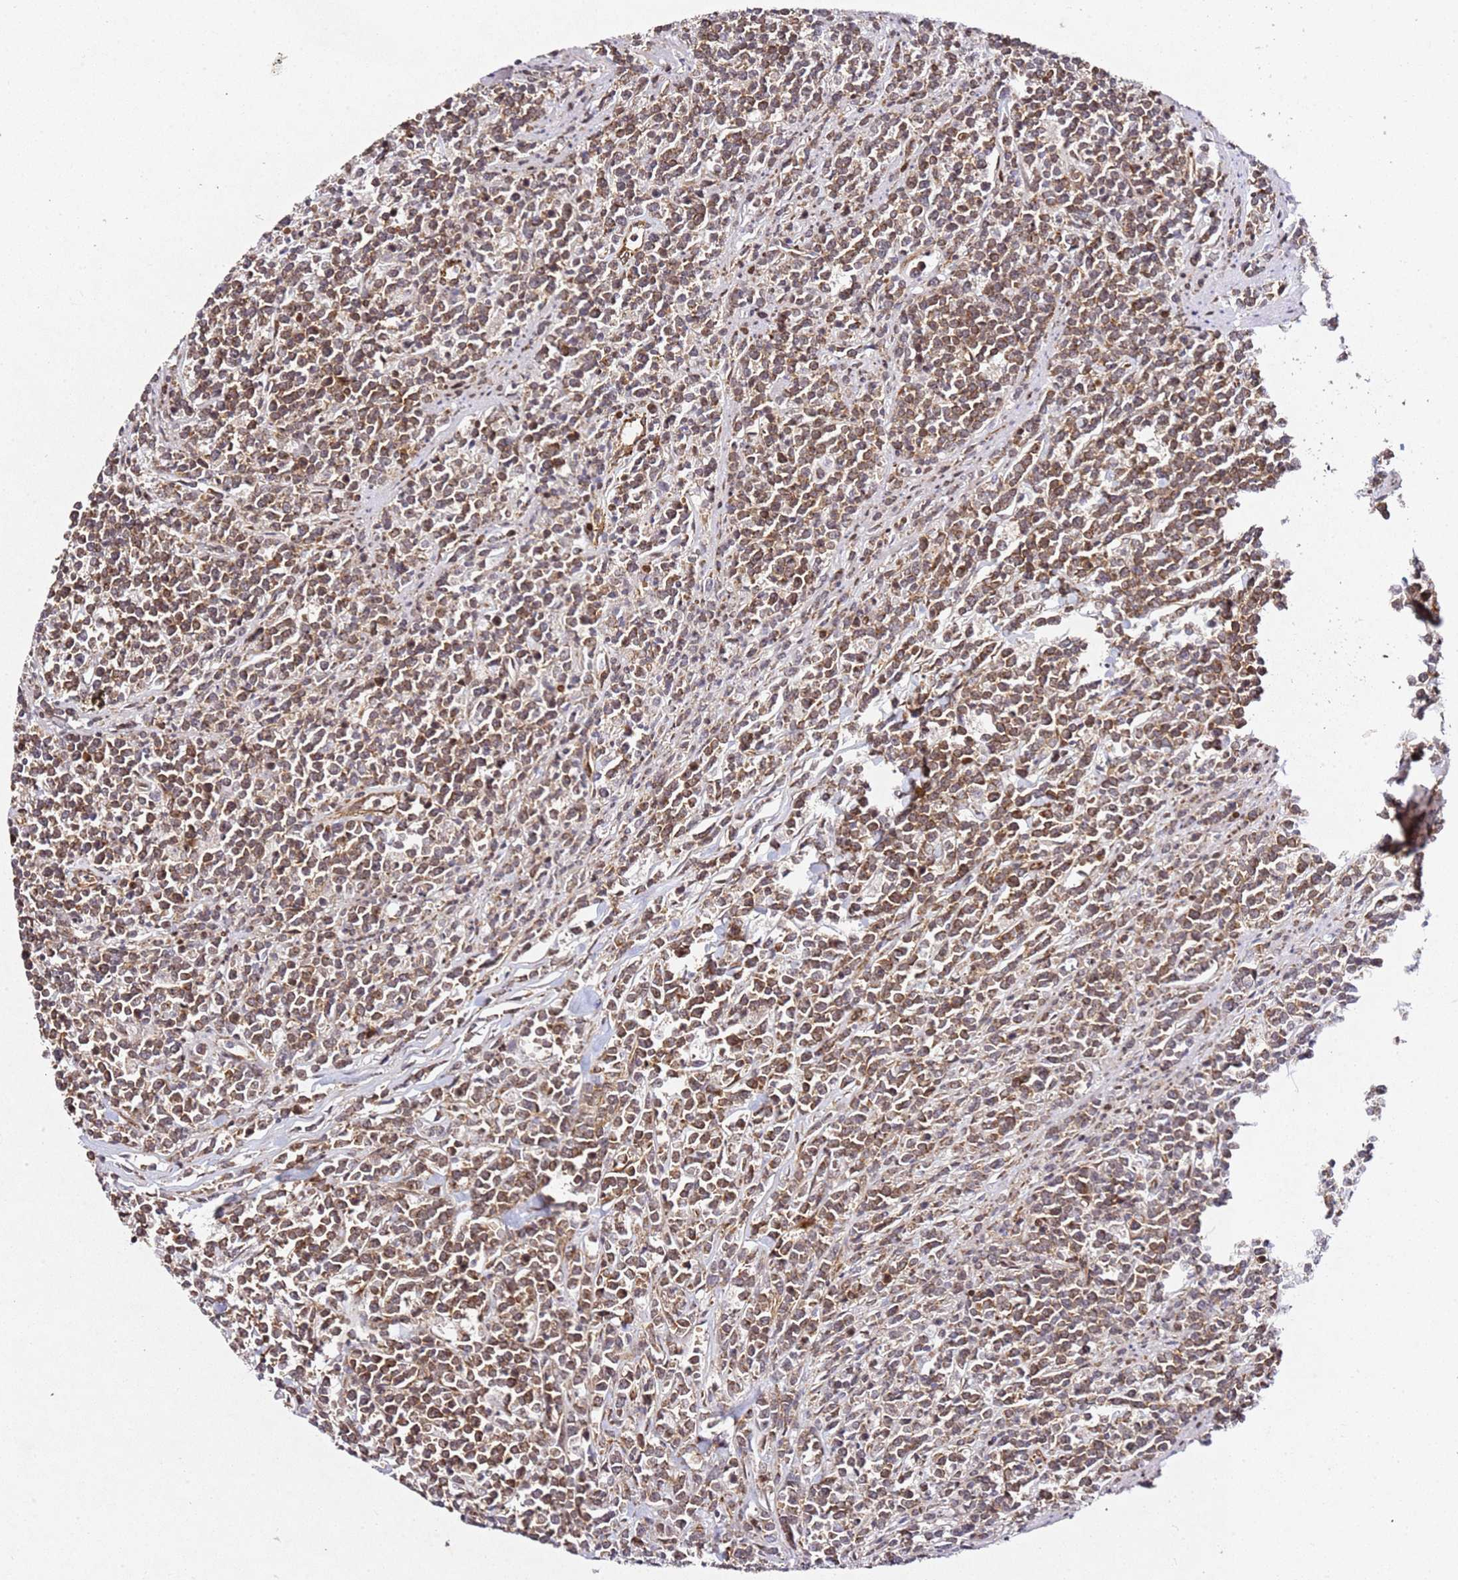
{"staining": {"intensity": "moderate", "quantity": ">75%", "location": "cytoplasmic/membranous"}, "tissue": "lymphoma", "cell_type": "Tumor cells", "image_type": "cancer", "snomed": [{"axis": "morphology", "description": "Malignant lymphoma, non-Hodgkin's type, High grade"}, {"axis": "topography", "description": "Small intestine"}, {"axis": "topography", "description": "Colon"}], "caption": "DAB immunohistochemical staining of lymphoma shows moderate cytoplasmic/membranous protein expression in approximately >75% of tumor cells.", "gene": "ZNF296", "patient": {"sex": "male", "age": 8}}